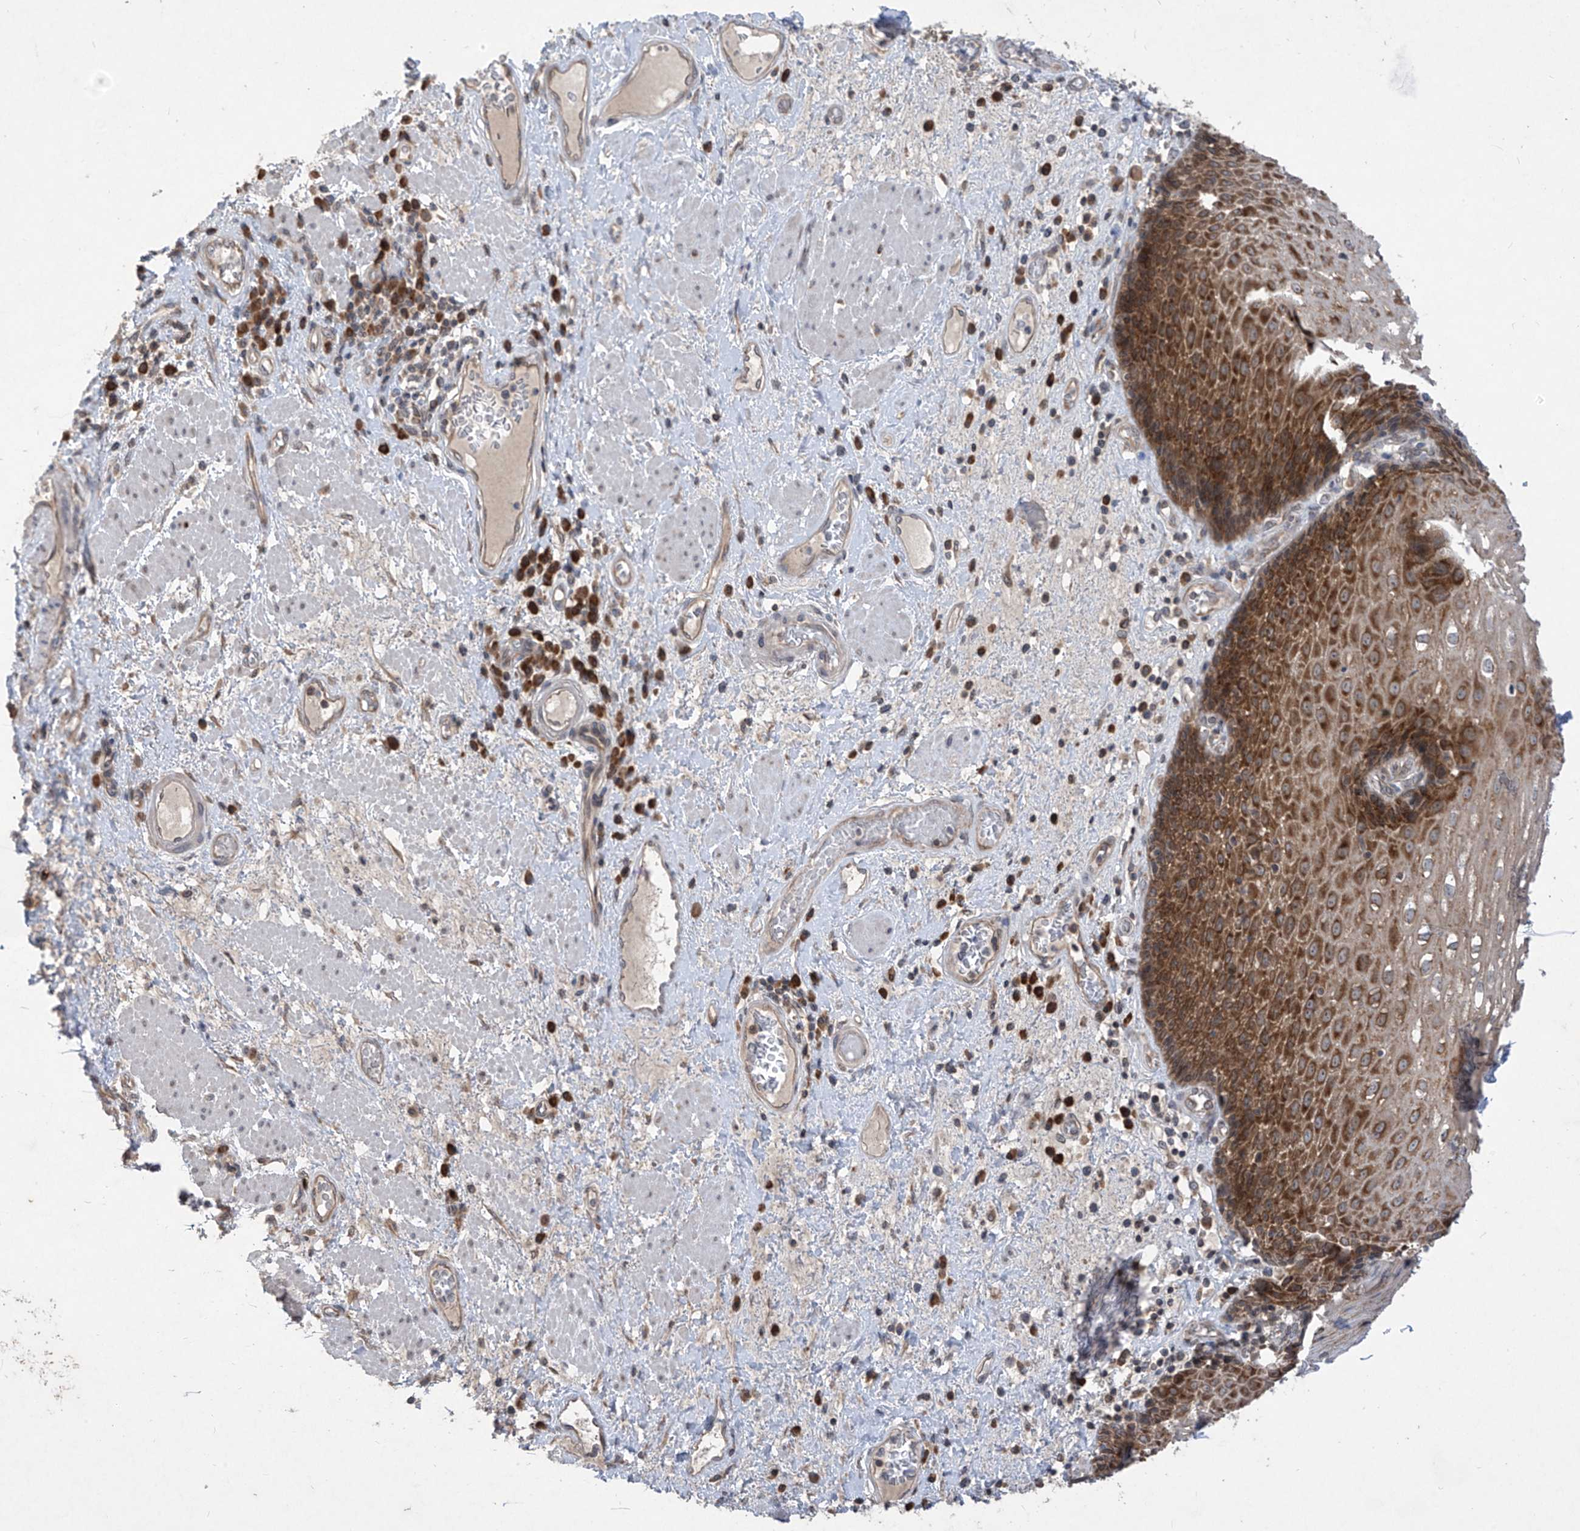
{"staining": {"intensity": "strong", "quantity": "25%-75%", "location": "cytoplasmic/membranous"}, "tissue": "esophagus", "cell_type": "Squamous epithelial cells", "image_type": "normal", "snomed": [{"axis": "morphology", "description": "Normal tissue, NOS"}, {"axis": "morphology", "description": "Adenocarcinoma, NOS"}, {"axis": "topography", "description": "Esophagus"}], "caption": "Immunohistochemistry staining of unremarkable esophagus, which exhibits high levels of strong cytoplasmic/membranous staining in about 25%-75% of squamous epithelial cells indicating strong cytoplasmic/membranous protein expression. The staining was performed using DAB (3,3'-diaminobenzidine) (brown) for protein detection and nuclei were counterstained in hematoxylin (blue).", "gene": "RPL34", "patient": {"sex": "male", "age": 62}}